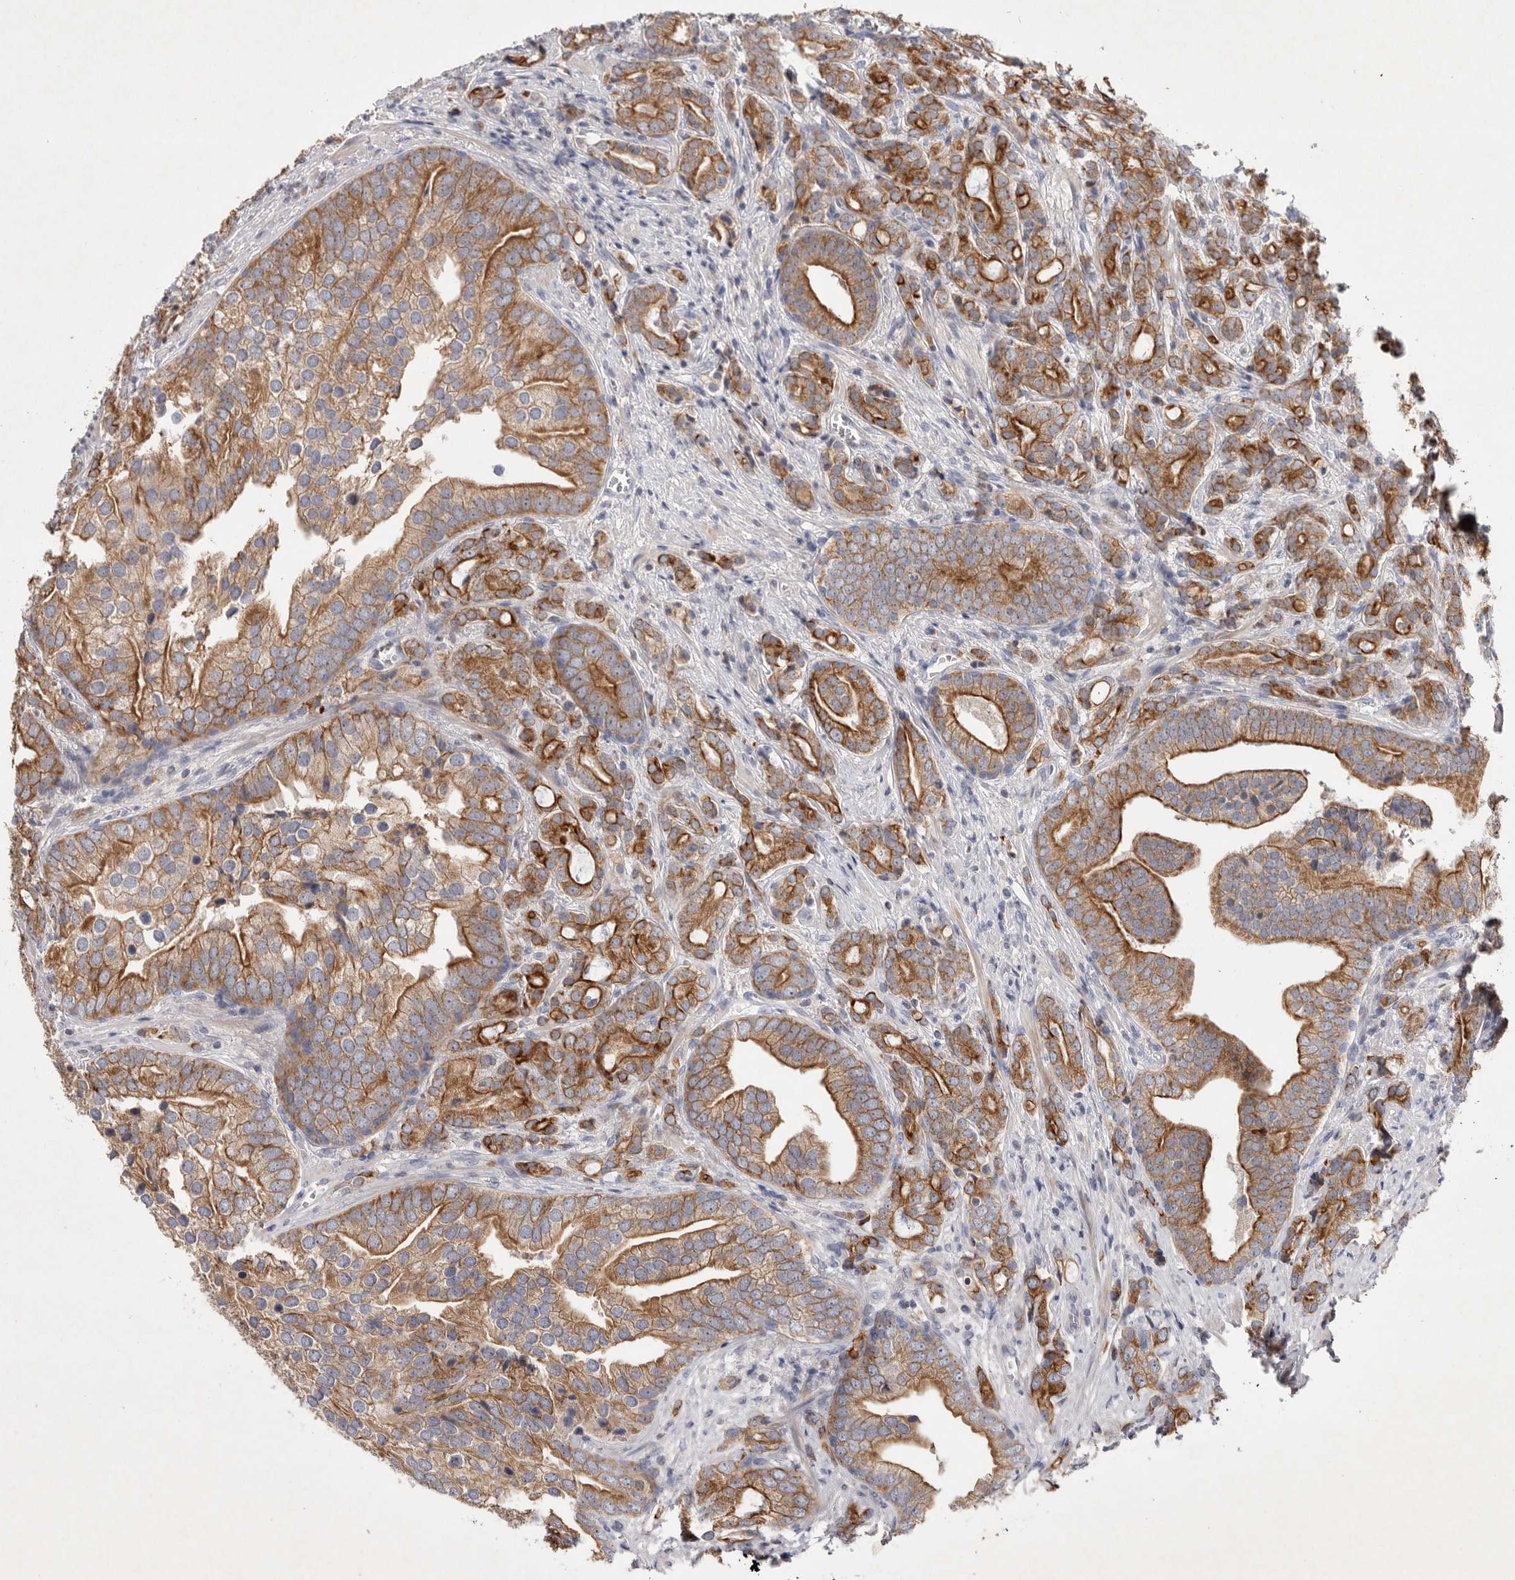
{"staining": {"intensity": "moderate", "quantity": ">75%", "location": "cytoplasmic/membranous"}, "tissue": "prostate cancer", "cell_type": "Tumor cells", "image_type": "cancer", "snomed": [{"axis": "morphology", "description": "Adenocarcinoma, High grade"}, {"axis": "topography", "description": "Prostate"}], "caption": "The immunohistochemical stain shows moderate cytoplasmic/membranous staining in tumor cells of high-grade adenocarcinoma (prostate) tissue.", "gene": "TNFSF14", "patient": {"sex": "male", "age": 57}}